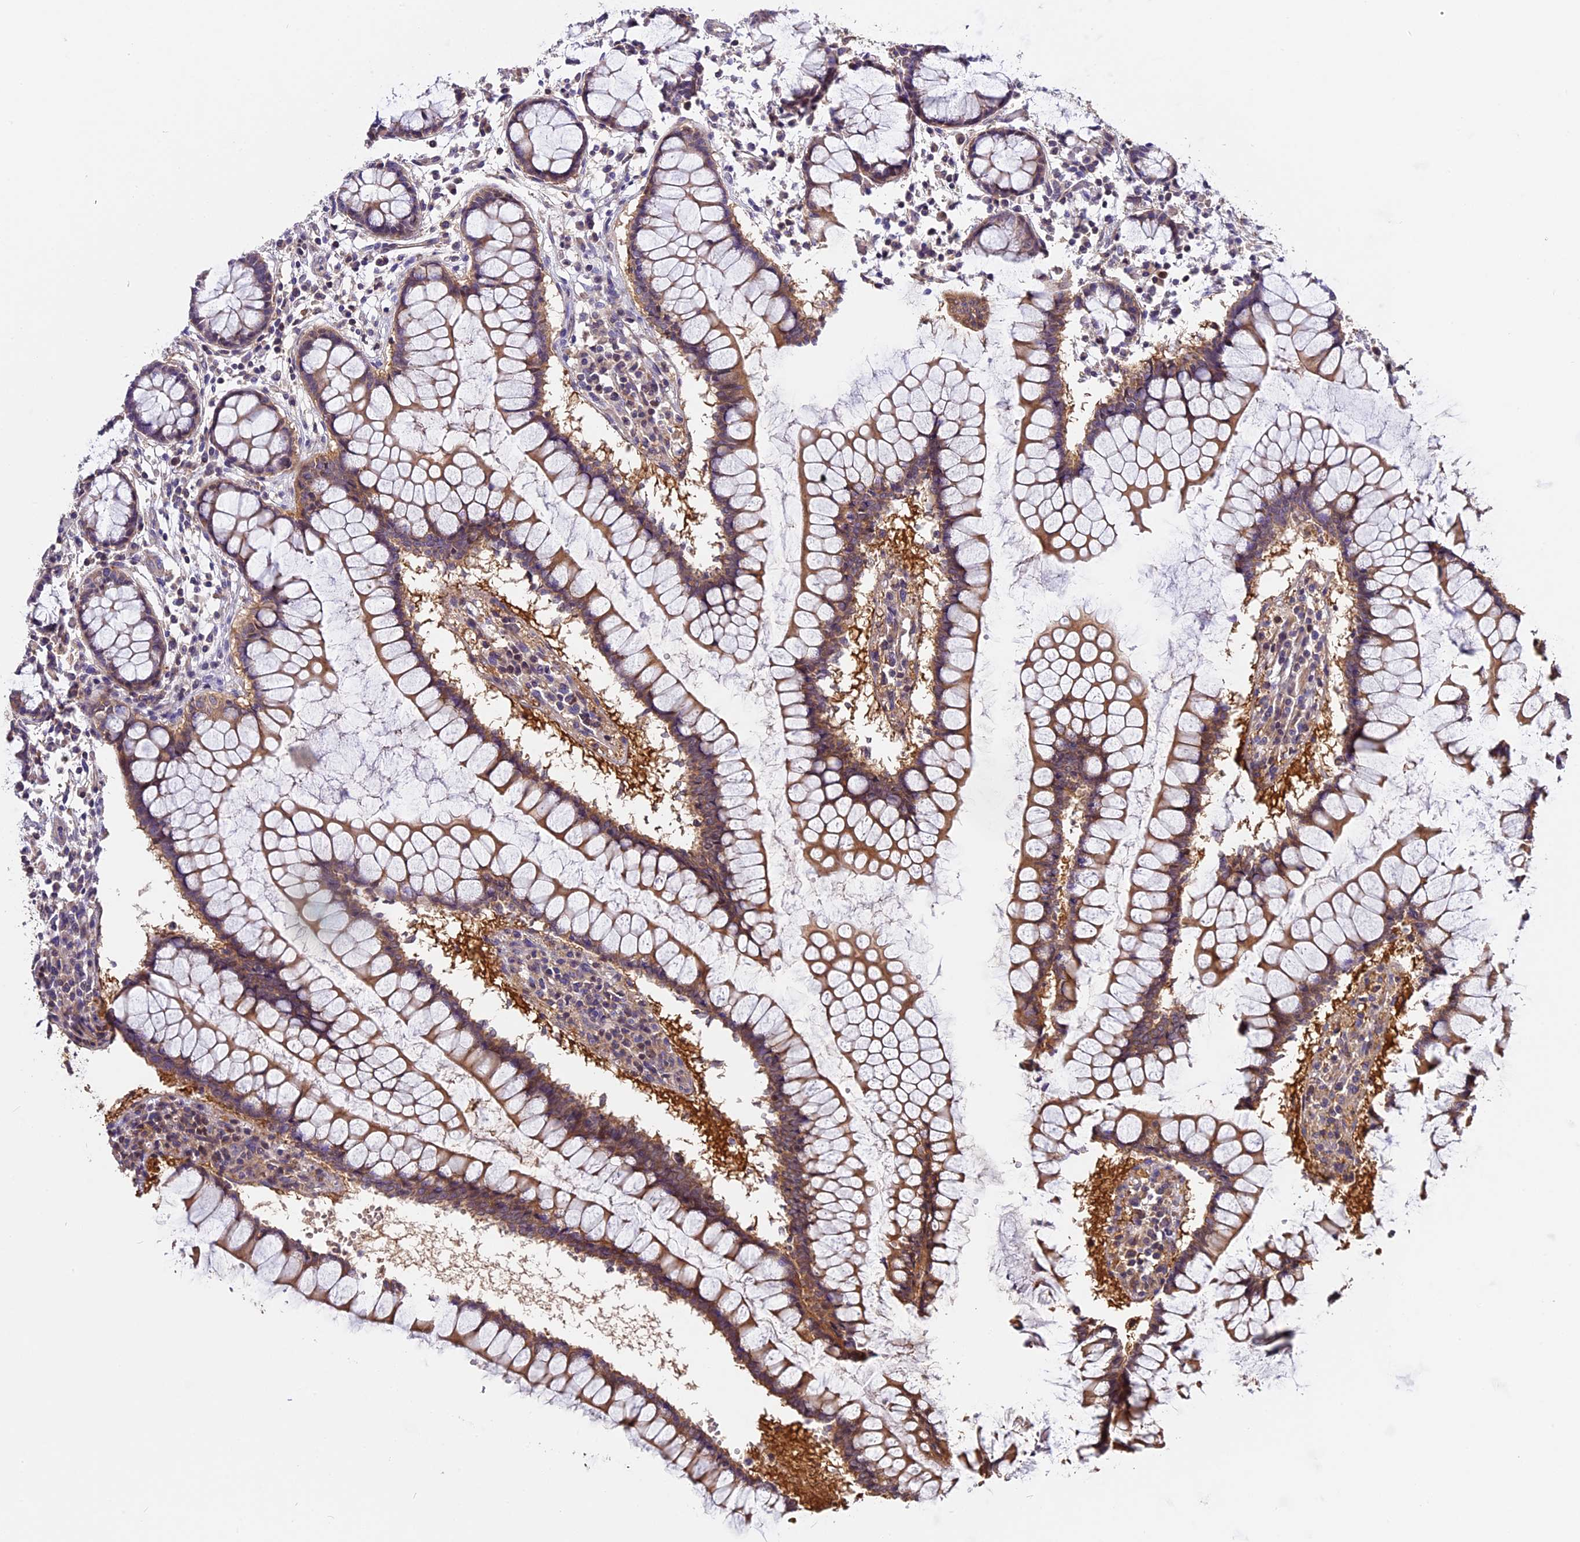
{"staining": {"intensity": "negative", "quantity": "none", "location": "none"}, "tissue": "colon", "cell_type": "Endothelial cells", "image_type": "normal", "snomed": [{"axis": "morphology", "description": "Normal tissue, NOS"}, {"axis": "morphology", "description": "Adenocarcinoma, NOS"}, {"axis": "topography", "description": "Colon"}], "caption": "IHC micrograph of unremarkable colon: colon stained with DAB reveals no significant protein staining in endothelial cells.", "gene": "FAM98C", "patient": {"sex": "female", "age": 55}}